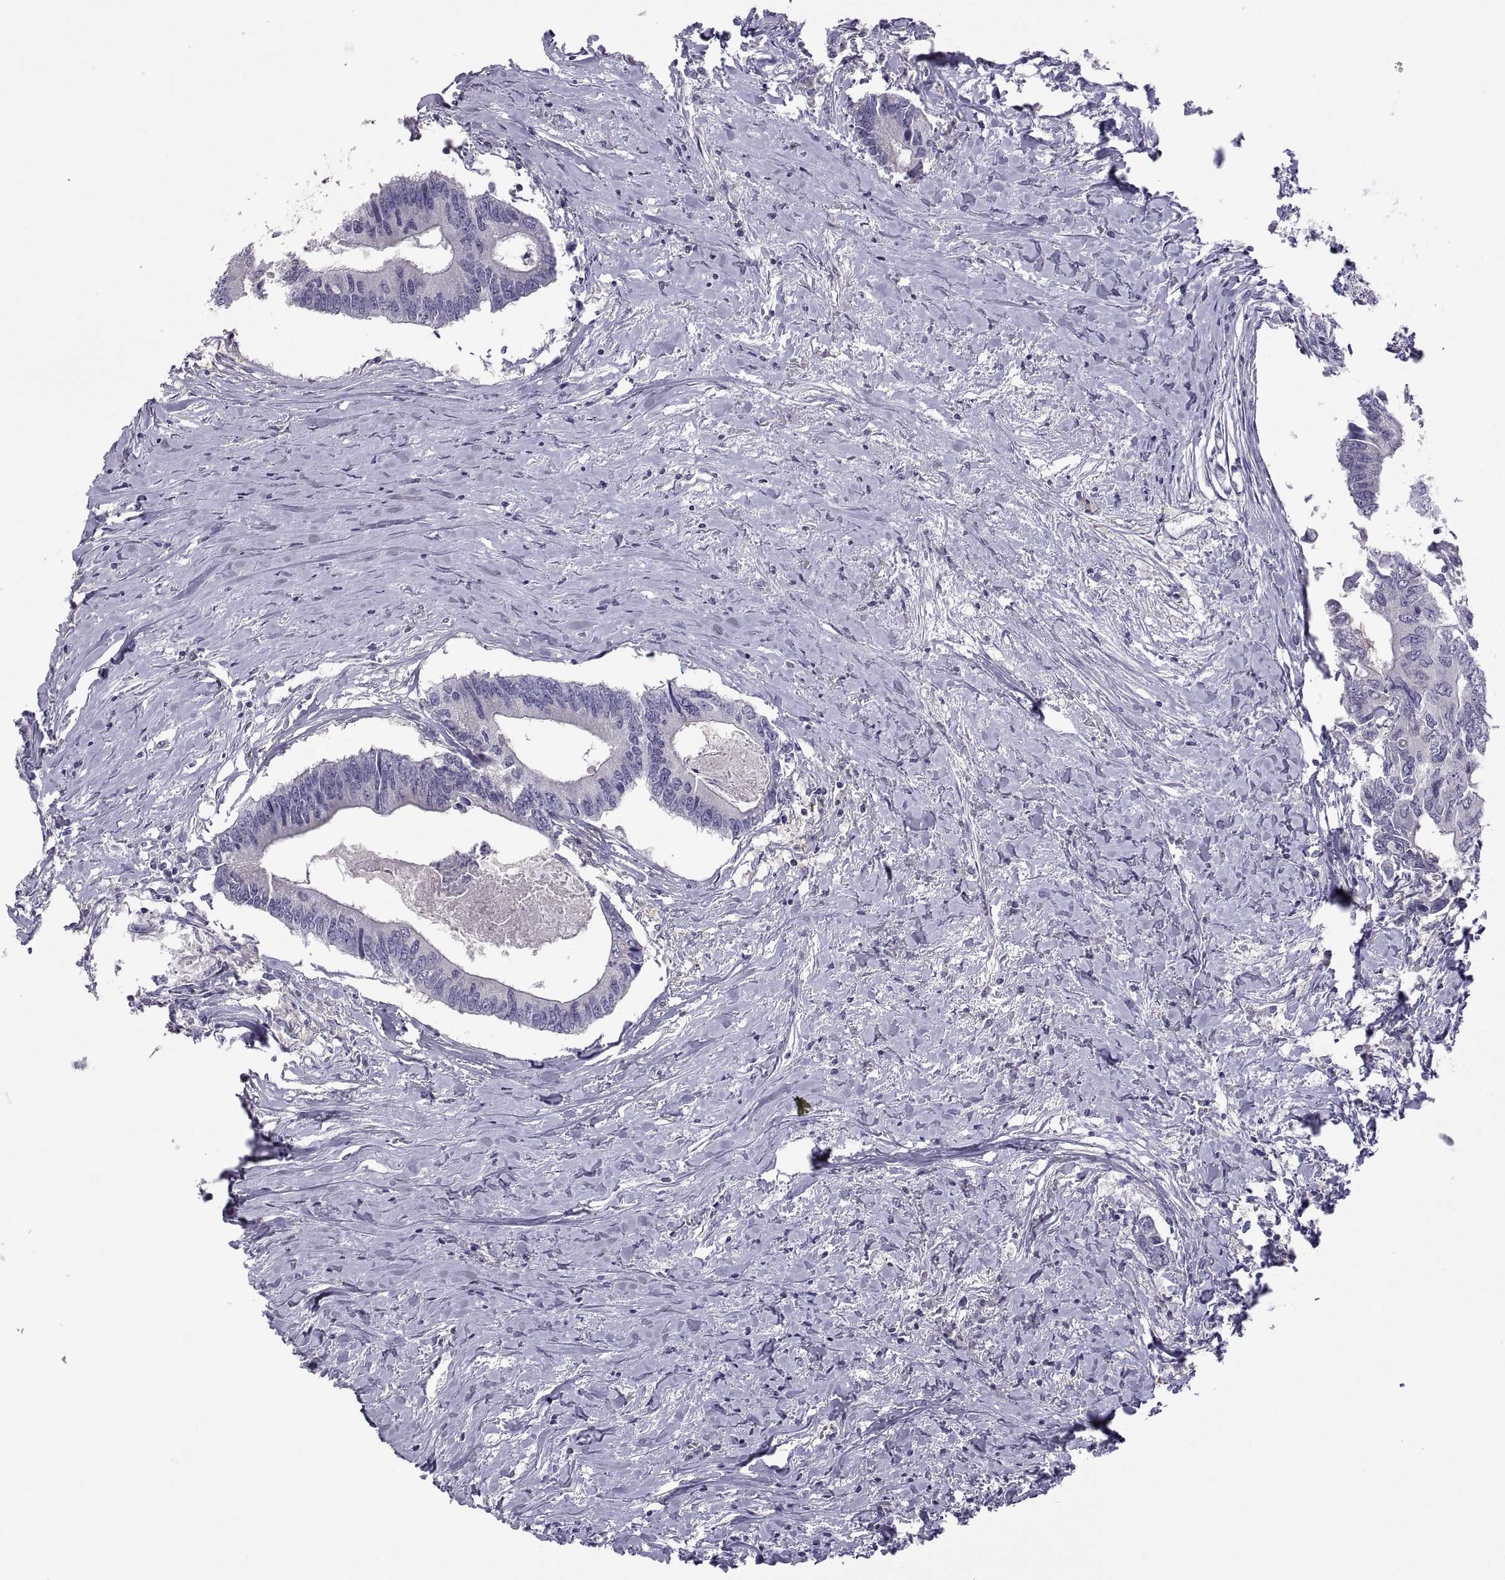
{"staining": {"intensity": "negative", "quantity": "none", "location": "none"}, "tissue": "colorectal cancer", "cell_type": "Tumor cells", "image_type": "cancer", "snomed": [{"axis": "morphology", "description": "Adenocarcinoma, NOS"}, {"axis": "topography", "description": "Colon"}], "caption": "An immunohistochemistry photomicrograph of colorectal adenocarcinoma is shown. There is no staining in tumor cells of colorectal adenocarcinoma.", "gene": "FGF9", "patient": {"sex": "male", "age": 53}}